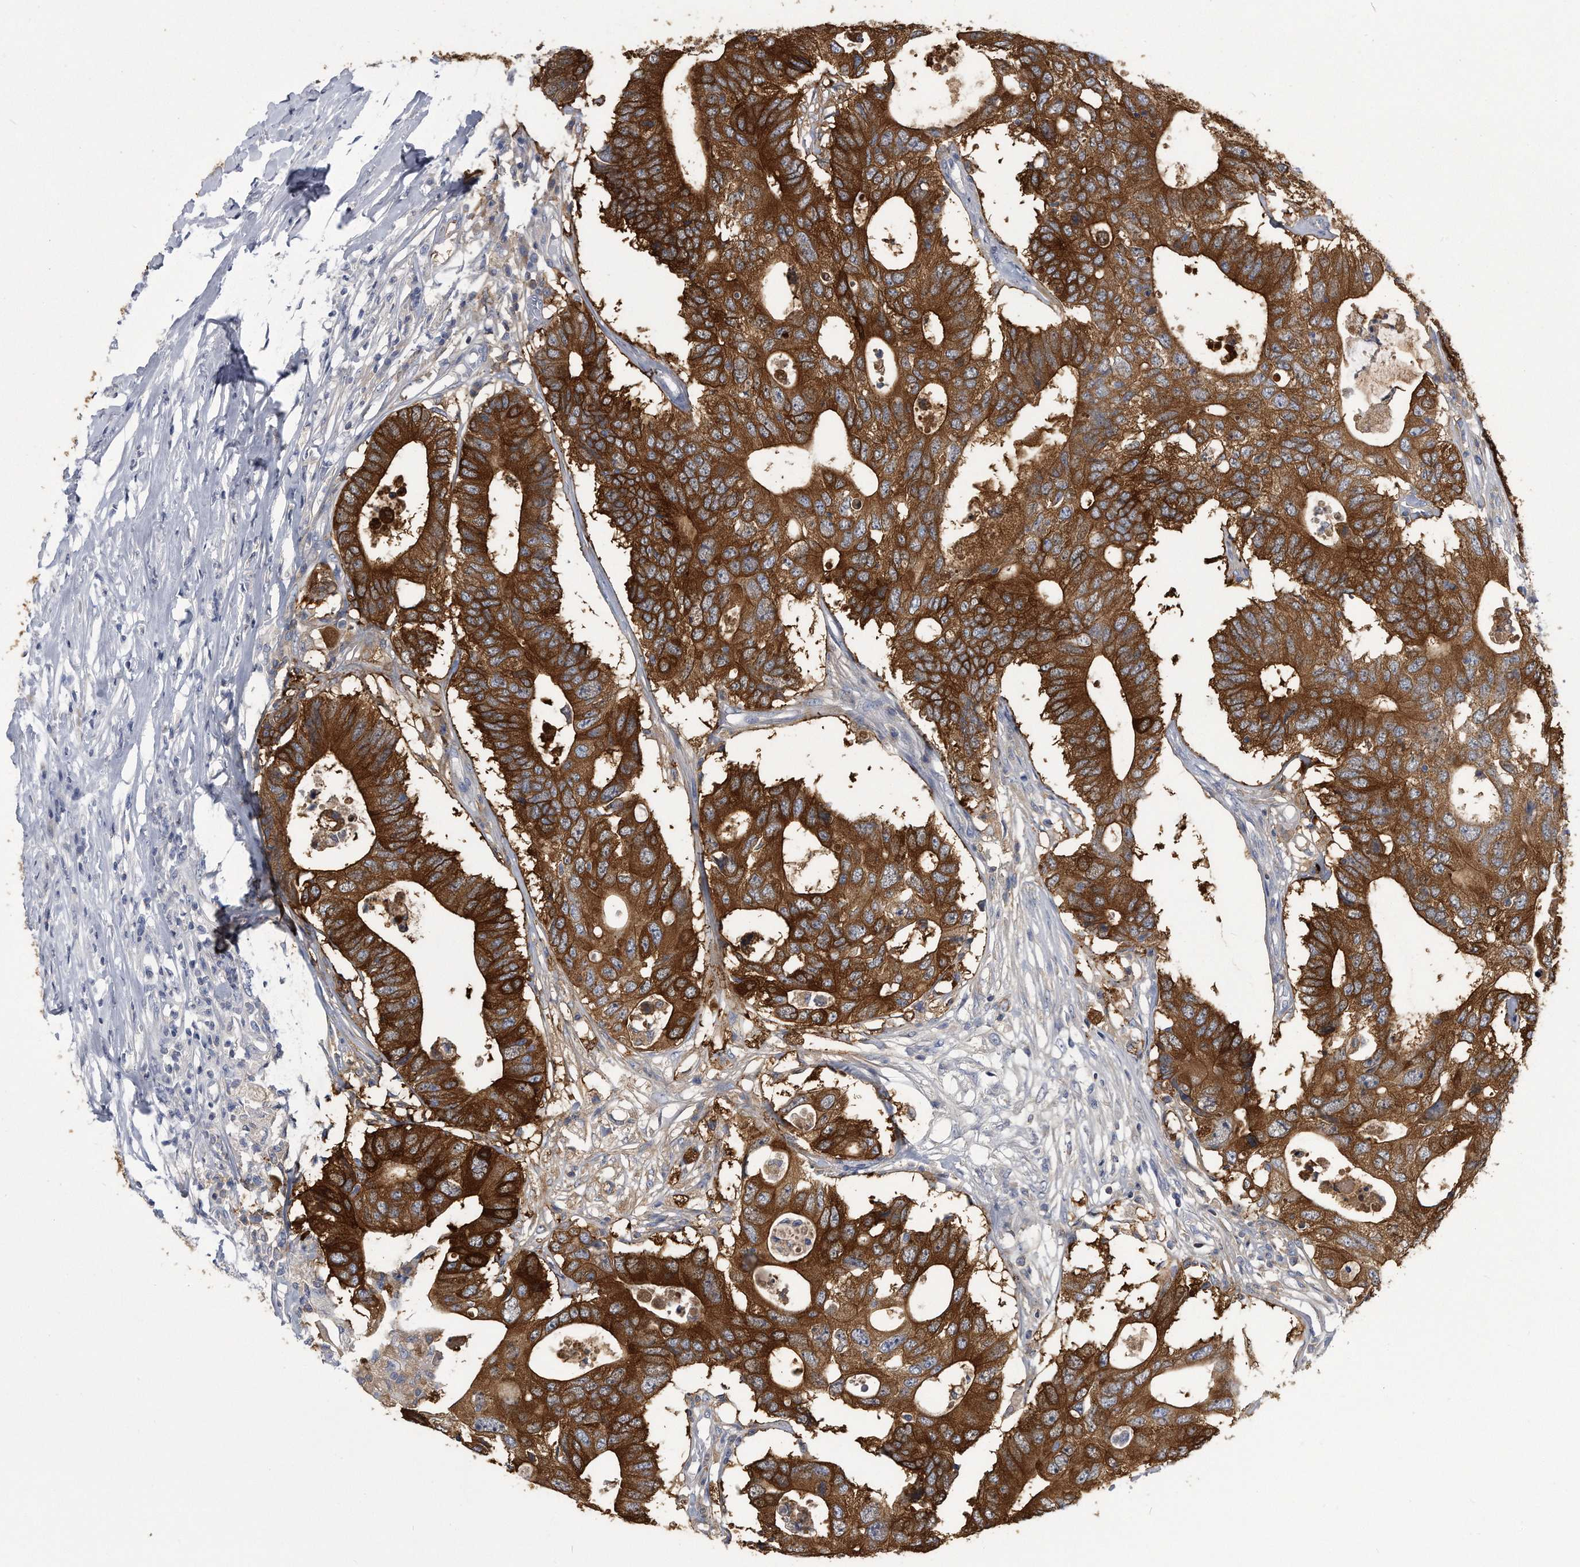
{"staining": {"intensity": "strong", "quantity": ">75%", "location": "cytoplasmic/membranous"}, "tissue": "colorectal cancer", "cell_type": "Tumor cells", "image_type": "cancer", "snomed": [{"axis": "morphology", "description": "Adenocarcinoma, NOS"}, {"axis": "topography", "description": "Colon"}], "caption": "IHC histopathology image of adenocarcinoma (colorectal) stained for a protein (brown), which exhibits high levels of strong cytoplasmic/membranous positivity in about >75% of tumor cells.", "gene": "PYGB", "patient": {"sex": "male", "age": 71}}